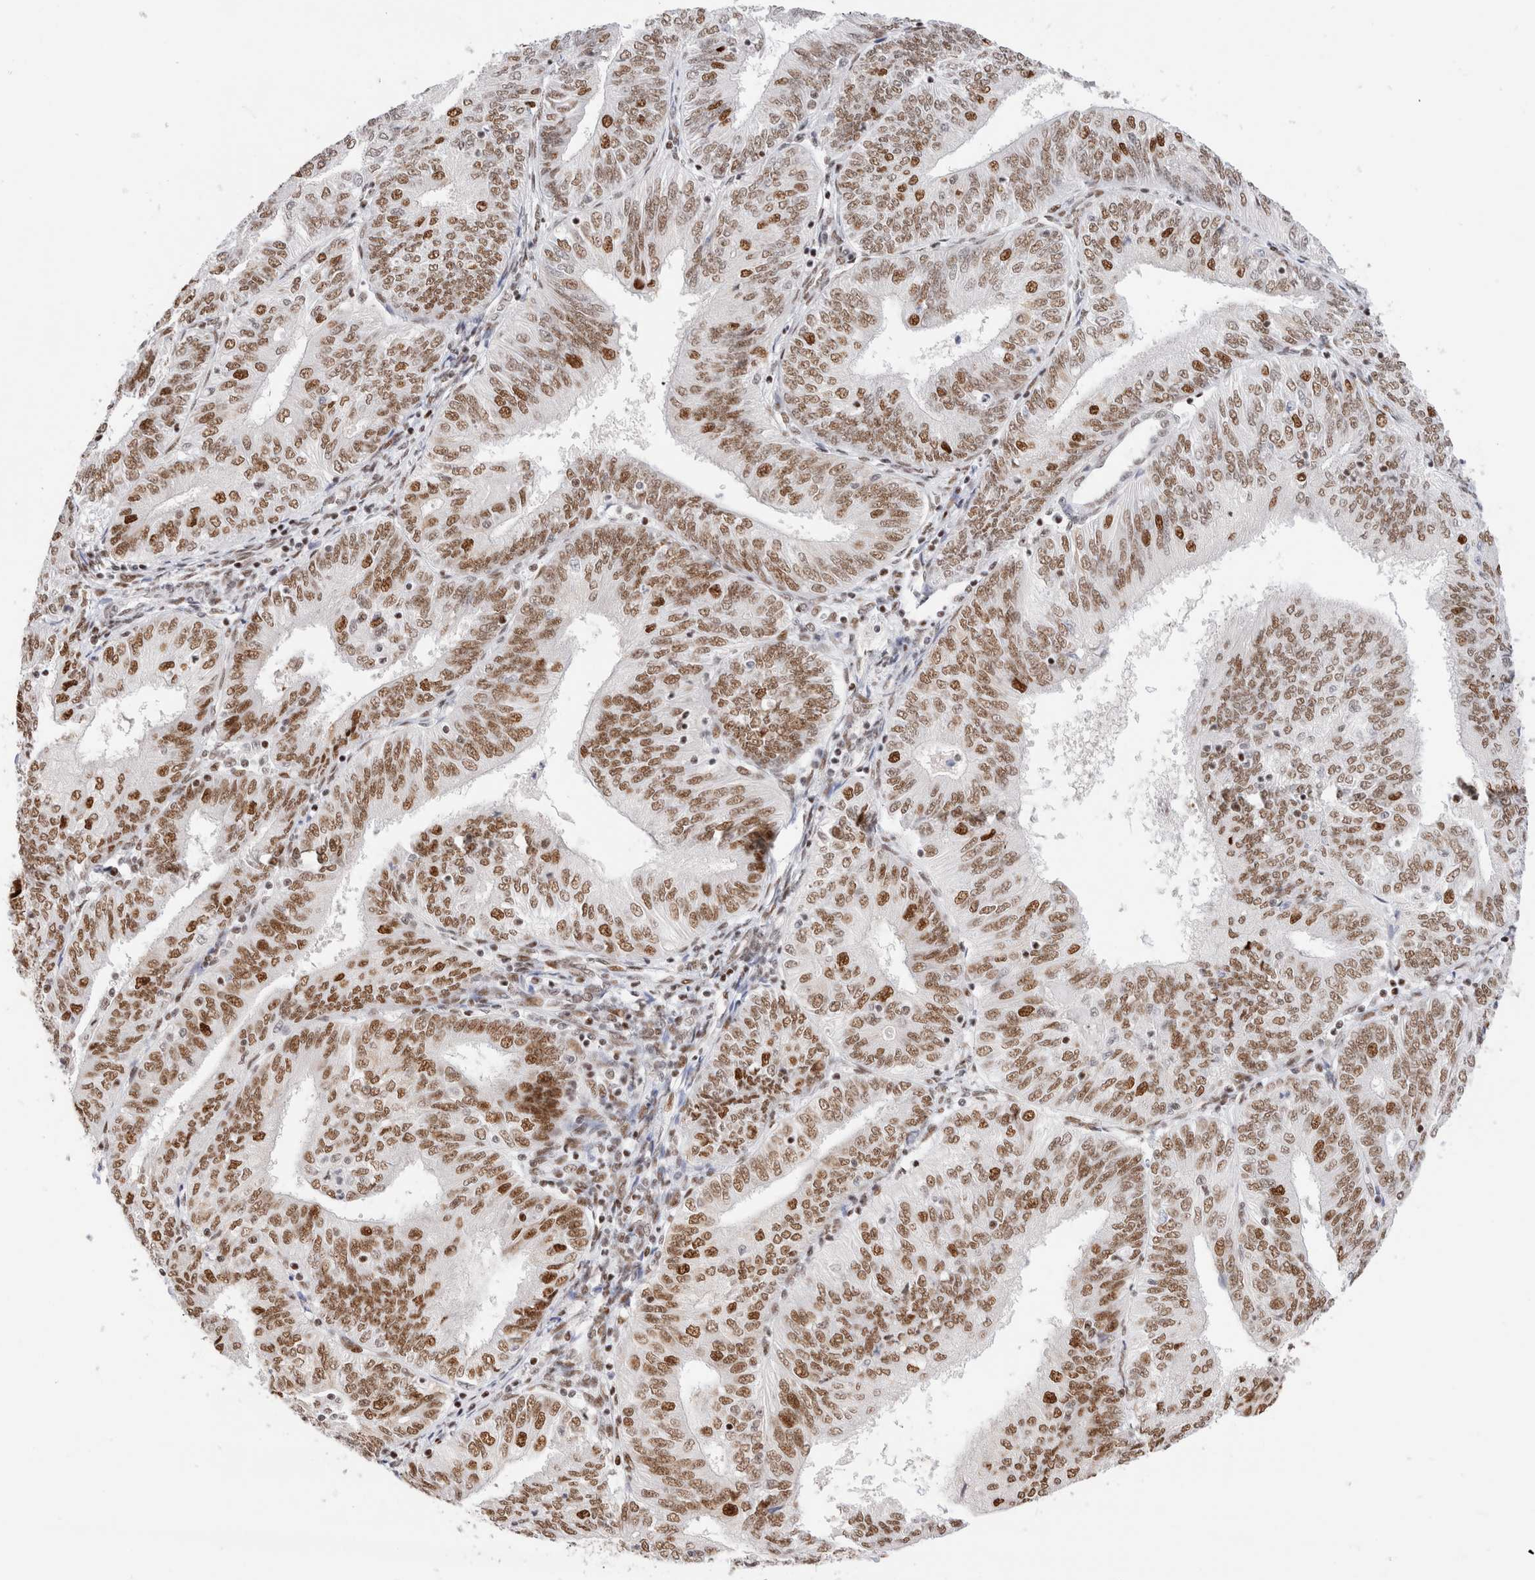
{"staining": {"intensity": "moderate", "quantity": ">75%", "location": "nuclear"}, "tissue": "endometrial cancer", "cell_type": "Tumor cells", "image_type": "cancer", "snomed": [{"axis": "morphology", "description": "Adenocarcinoma, NOS"}, {"axis": "topography", "description": "Endometrium"}], "caption": "Moderate nuclear positivity is appreciated in about >75% of tumor cells in endometrial adenocarcinoma. Ihc stains the protein in brown and the nuclei are stained blue.", "gene": "ZNF282", "patient": {"sex": "female", "age": 58}}